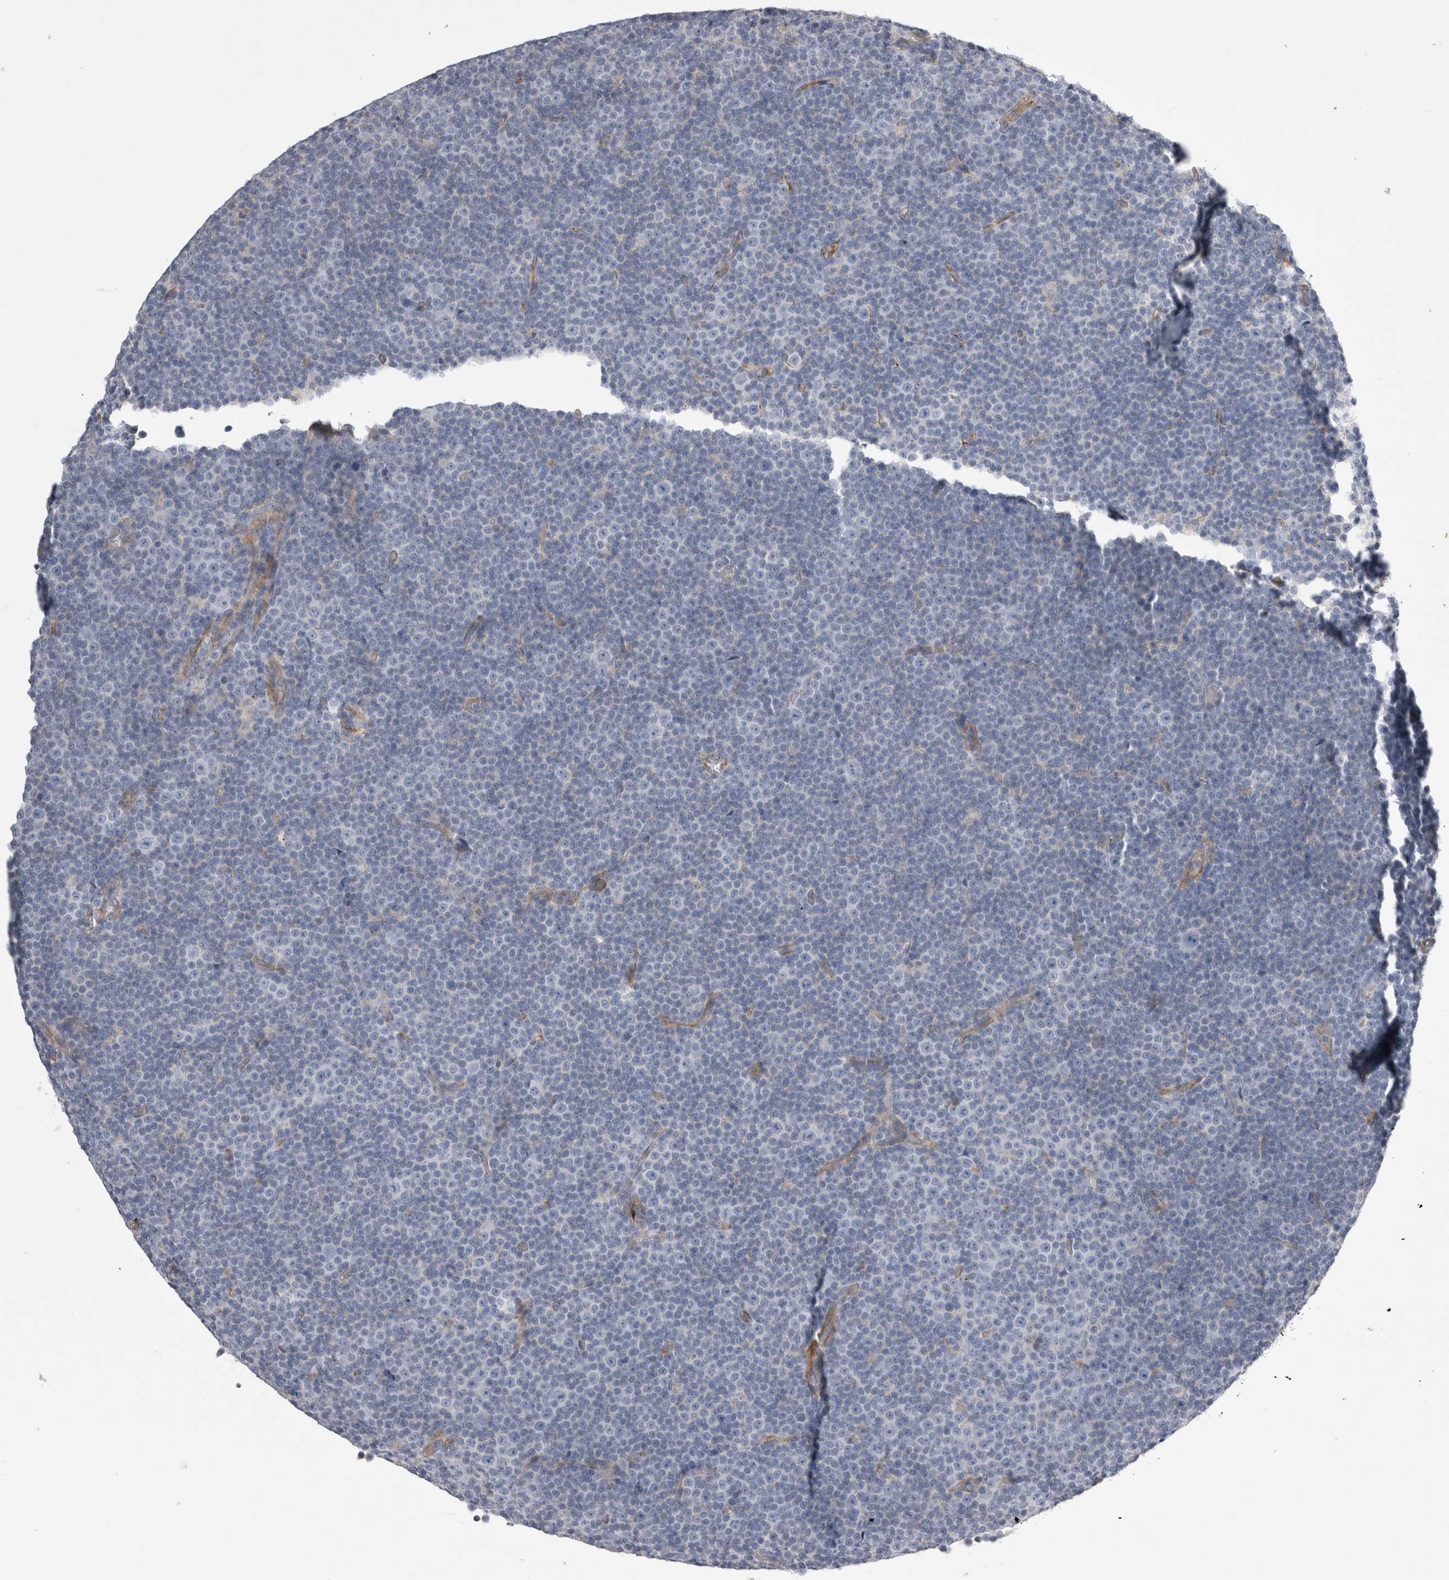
{"staining": {"intensity": "negative", "quantity": "none", "location": "none"}, "tissue": "lymphoma", "cell_type": "Tumor cells", "image_type": "cancer", "snomed": [{"axis": "morphology", "description": "Malignant lymphoma, non-Hodgkin's type, Low grade"}, {"axis": "topography", "description": "Lymph node"}], "caption": "Photomicrograph shows no significant protein staining in tumor cells of lymphoma.", "gene": "STRADB", "patient": {"sex": "female", "age": 67}}